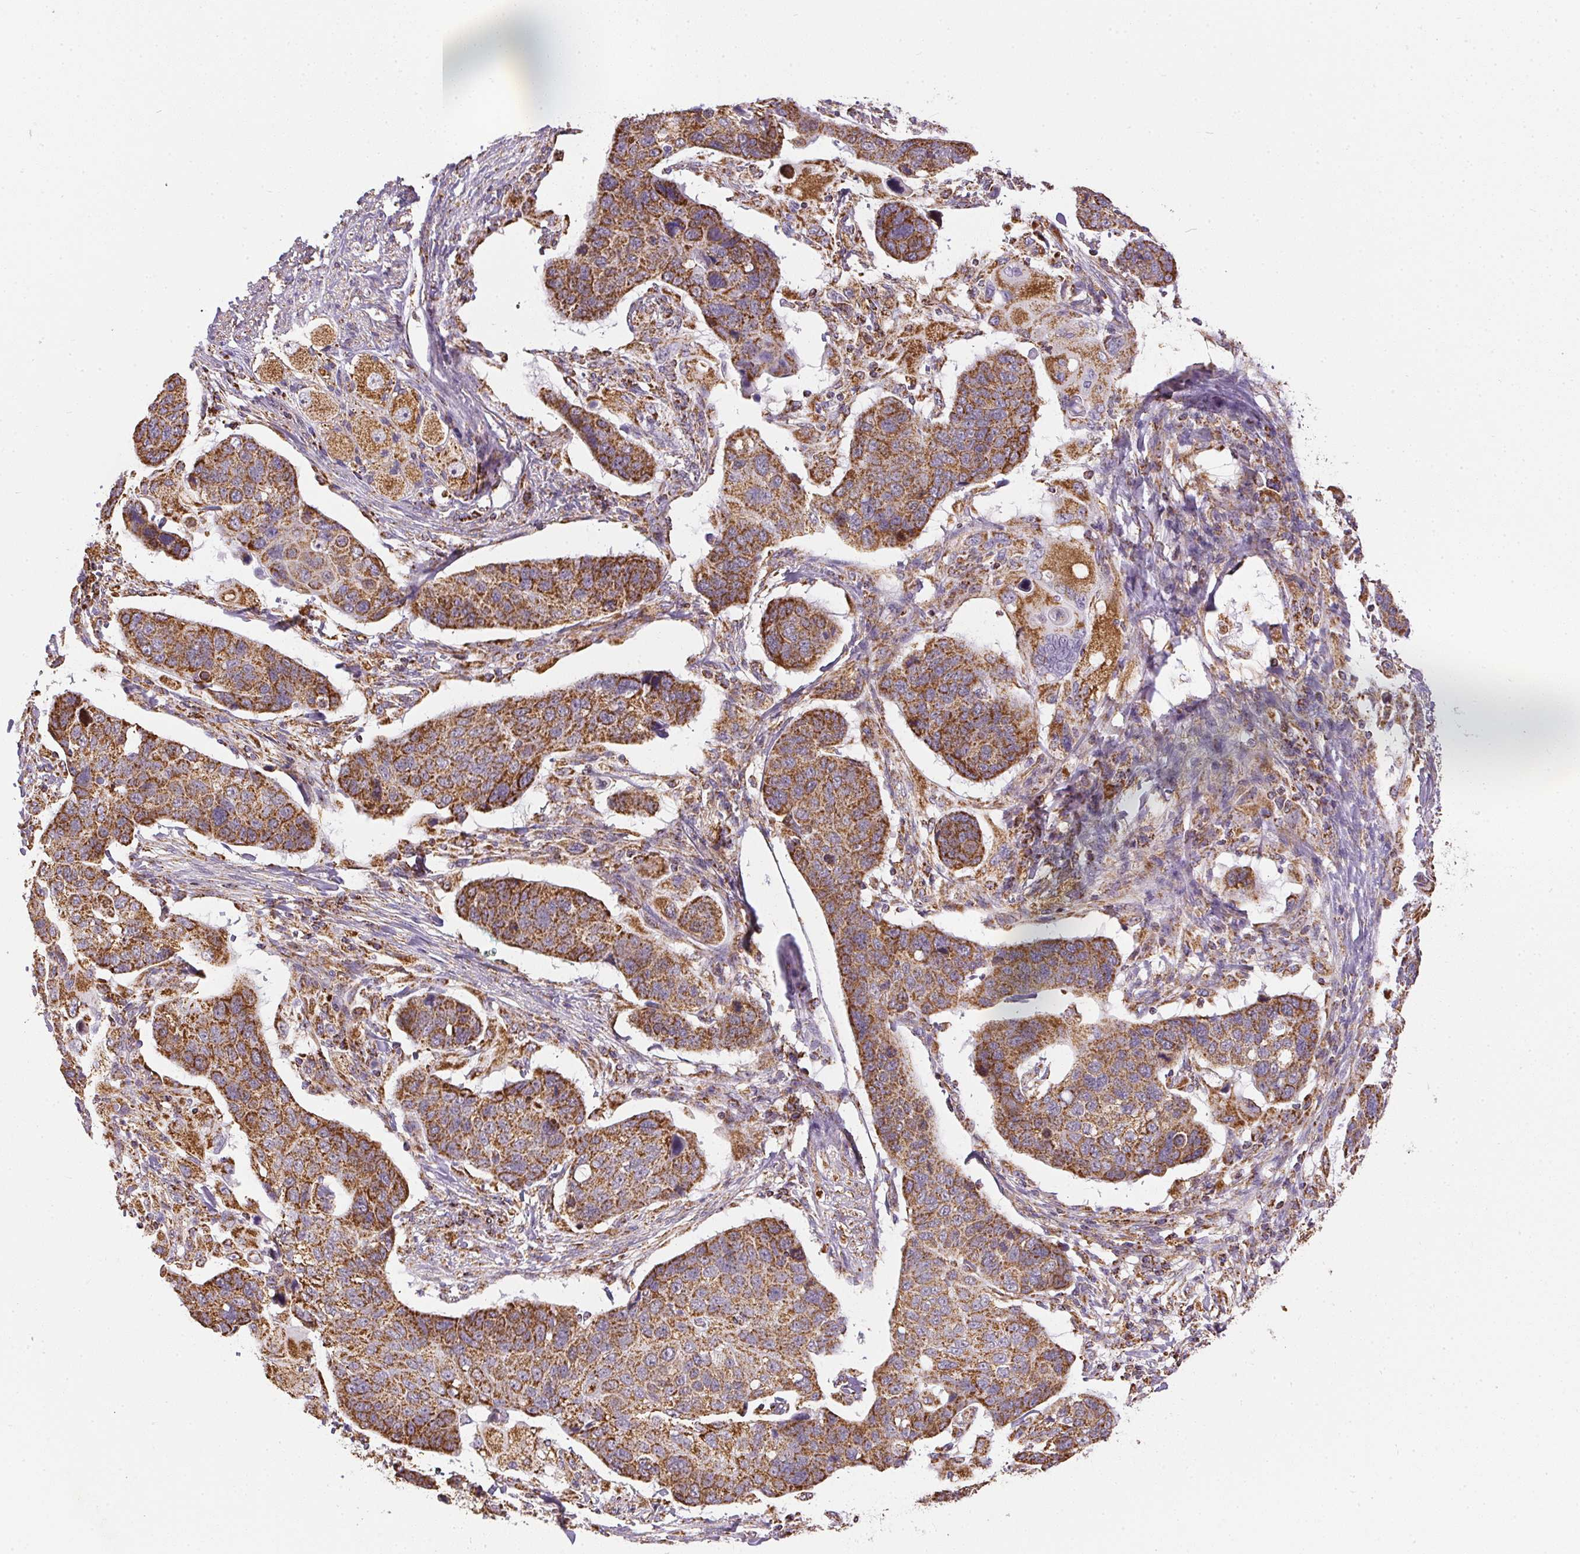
{"staining": {"intensity": "strong", "quantity": ">75%", "location": "cytoplasmic/membranous"}, "tissue": "lung cancer", "cell_type": "Tumor cells", "image_type": "cancer", "snomed": [{"axis": "morphology", "description": "Squamous cell carcinoma, NOS"}, {"axis": "topography", "description": "Lymph node"}, {"axis": "topography", "description": "Lung"}], "caption": "Immunohistochemistry (IHC) photomicrograph of neoplastic tissue: human squamous cell carcinoma (lung) stained using IHC reveals high levels of strong protein expression localized specifically in the cytoplasmic/membranous of tumor cells, appearing as a cytoplasmic/membranous brown color.", "gene": "MAPK11", "patient": {"sex": "male", "age": 61}}